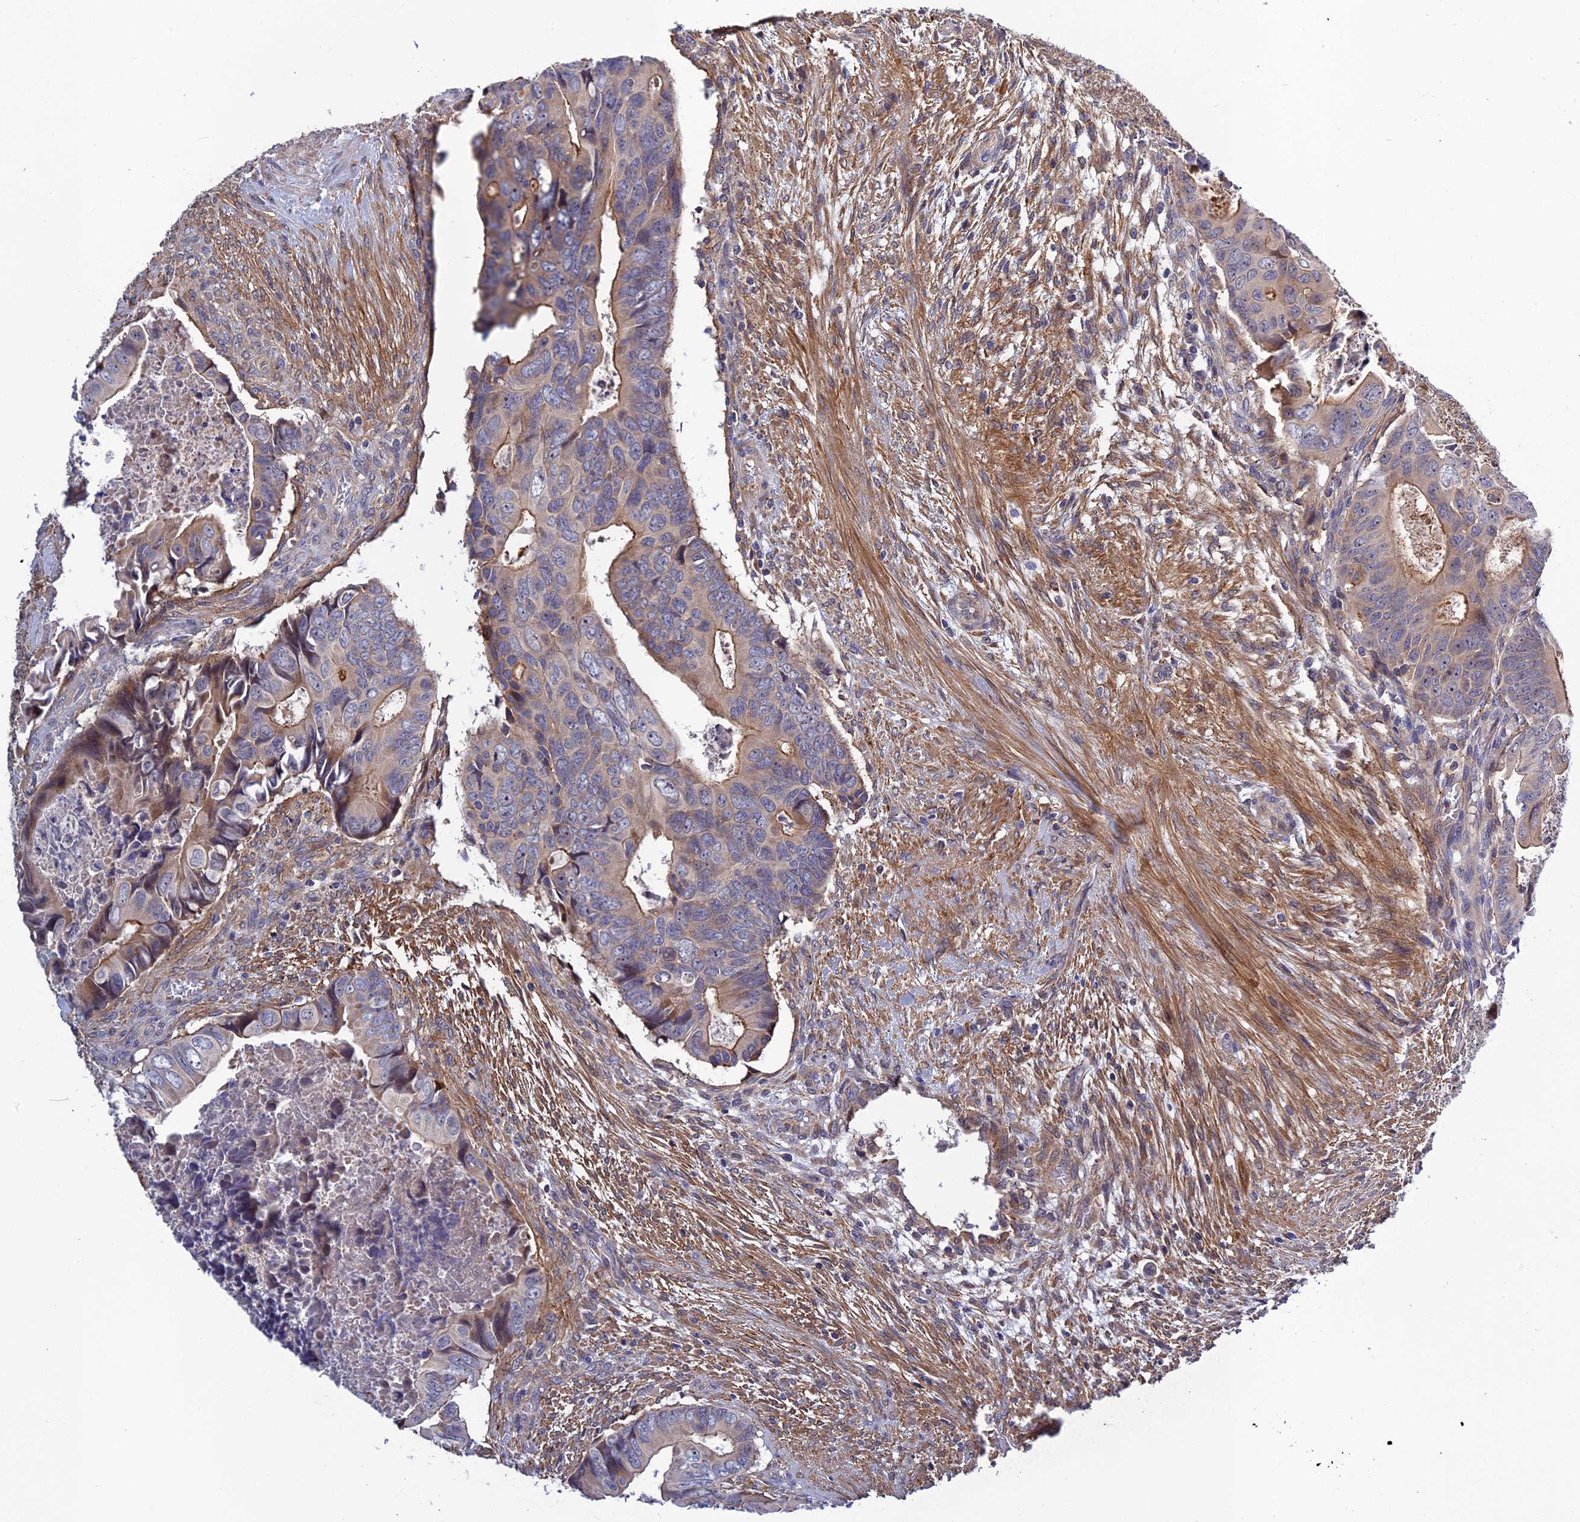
{"staining": {"intensity": "moderate", "quantity": "25%-75%", "location": "cytoplasmic/membranous"}, "tissue": "colorectal cancer", "cell_type": "Tumor cells", "image_type": "cancer", "snomed": [{"axis": "morphology", "description": "Adenocarcinoma, NOS"}, {"axis": "topography", "description": "Rectum"}], "caption": "High-power microscopy captured an IHC micrograph of adenocarcinoma (colorectal), revealing moderate cytoplasmic/membranous staining in about 25%-75% of tumor cells. The protein of interest is shown in brown color, while the nuclei are stained blue.", "gene": "CRACD", "patient": {"sex": "female", "age": 78}}